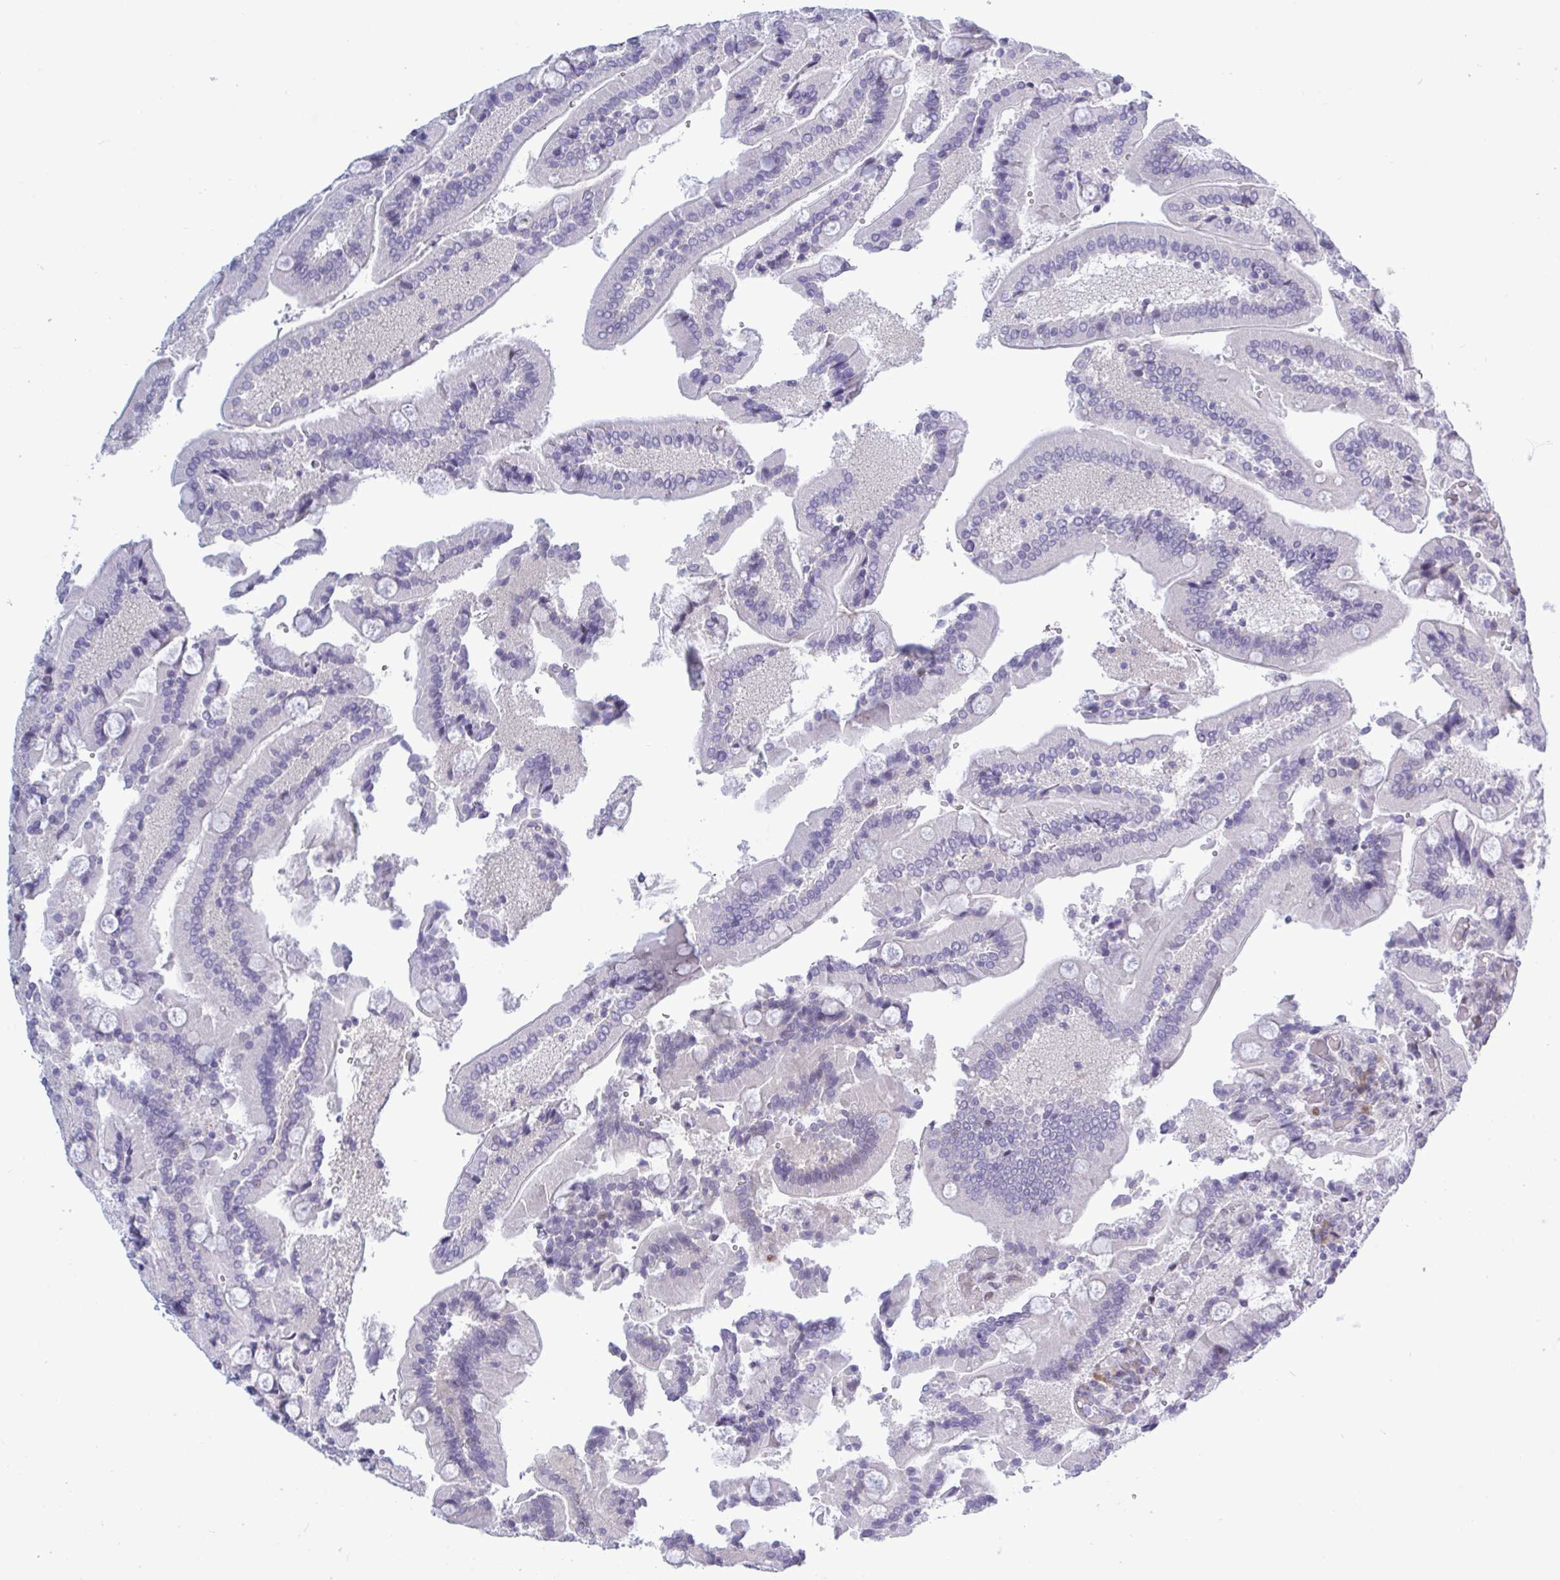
{"staining": {"intensity": "moderate", "quantity": "<25%", "location": "nuclear"}, "tissue": "duodenum", "cell_type": "Glandular cells", "image_type": "normal", "snomed": [{"axis": "morphology", "description": "Normal tissue, NOS"}, {"axis": "topography", "description": "Duodenum"}], "caption": "Protein expression analysis of unremarkable duodenum exhibits moderate nuclear expression in about <25% of glandular cells.", "gene": "TAB1", "patient": {"sex": "female", "age": 62}}